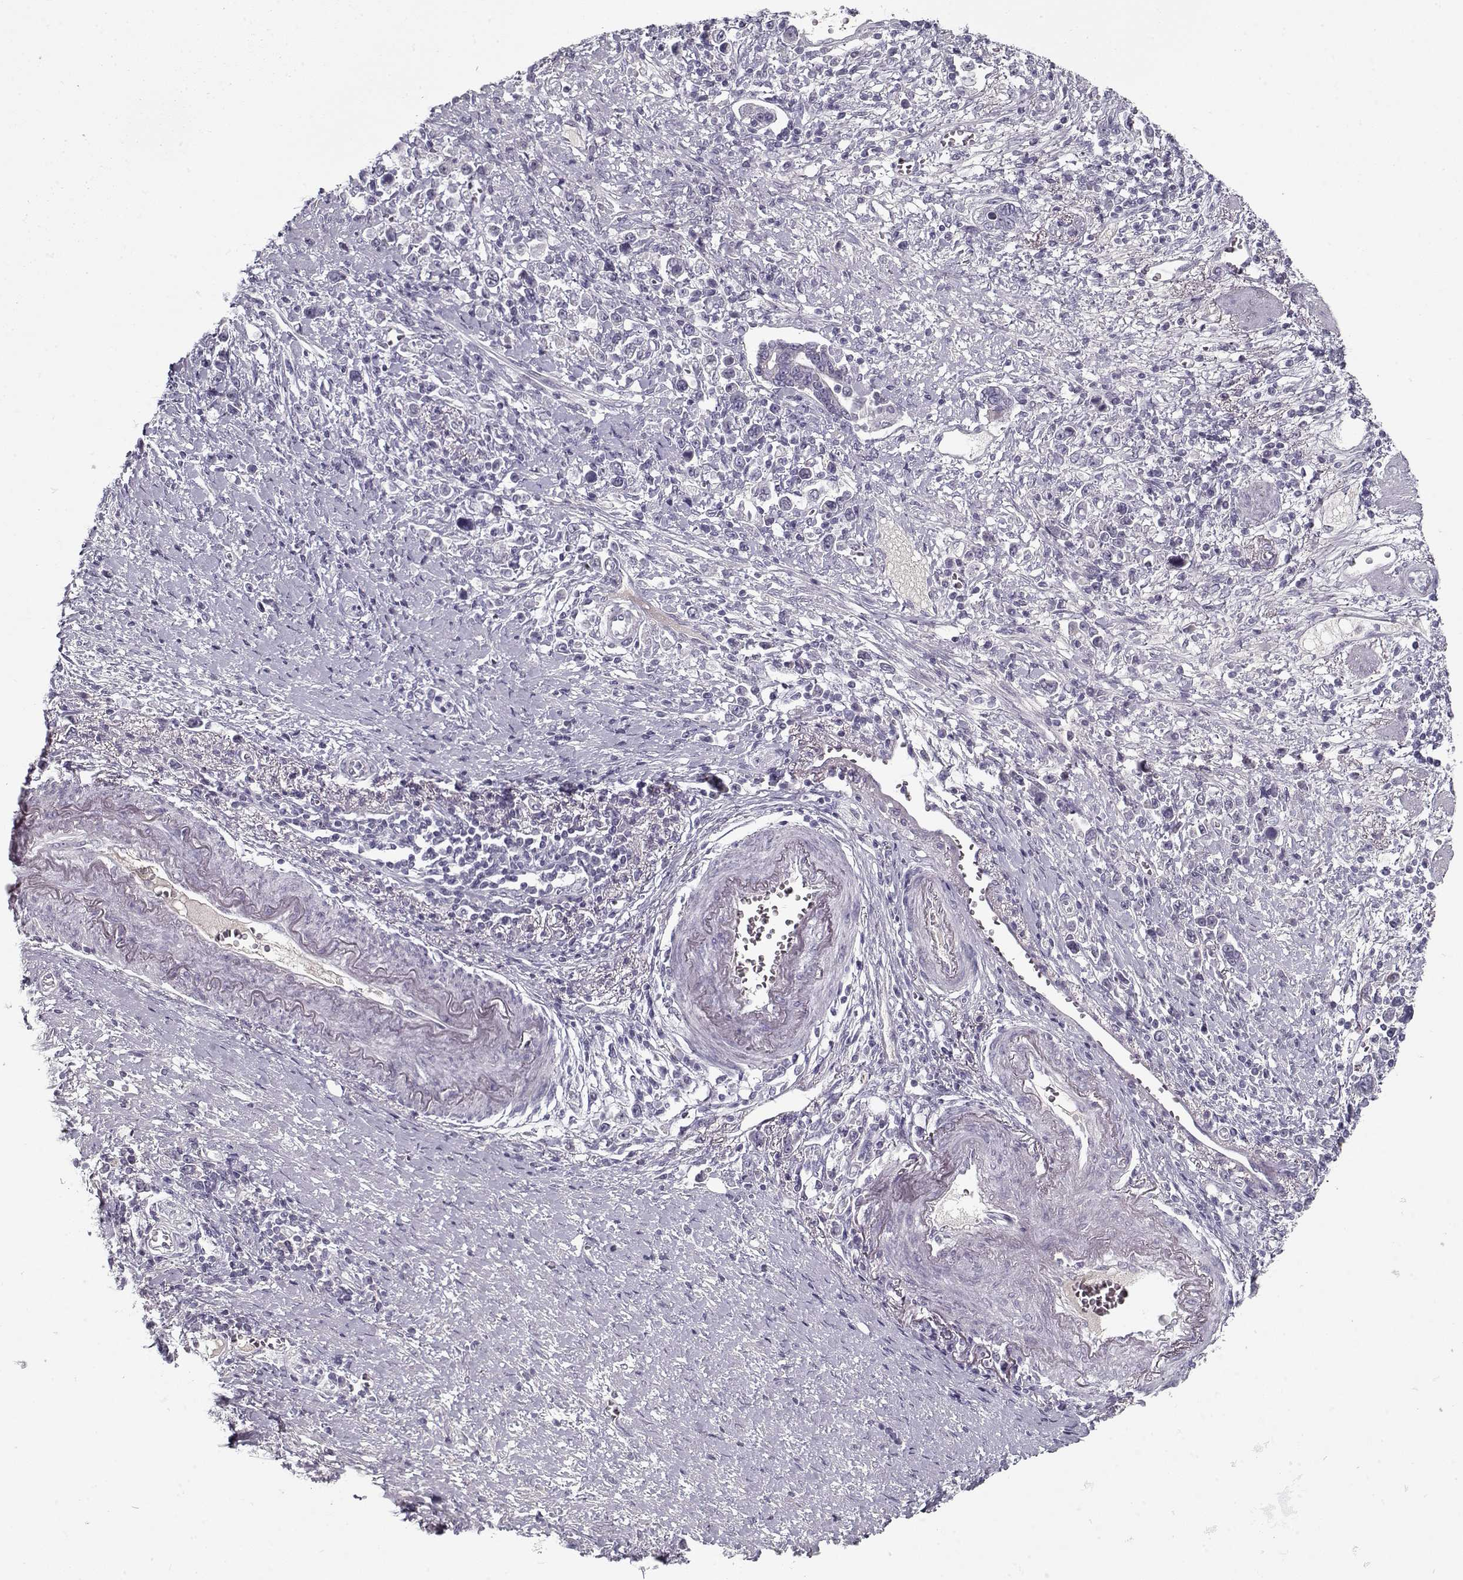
{"staining": {"intensity": "negative", "quantity": "none", "location": "none"}, "tissue": "stomach cancer", "cell_type": "Tumor cells", "image_type": "cancer", "snomed": [{"axis": "morphology", "description": "Adenocarcinoma, NOS"}, {"axis": "topography", "description": "Stomach"}], "caption": "Stomach adenocarcinoma stained for a protein using IHC exhibits no expression tumor cells.", "gene": "SPACA9", "patient": {"sex": "male", "age": 63}}